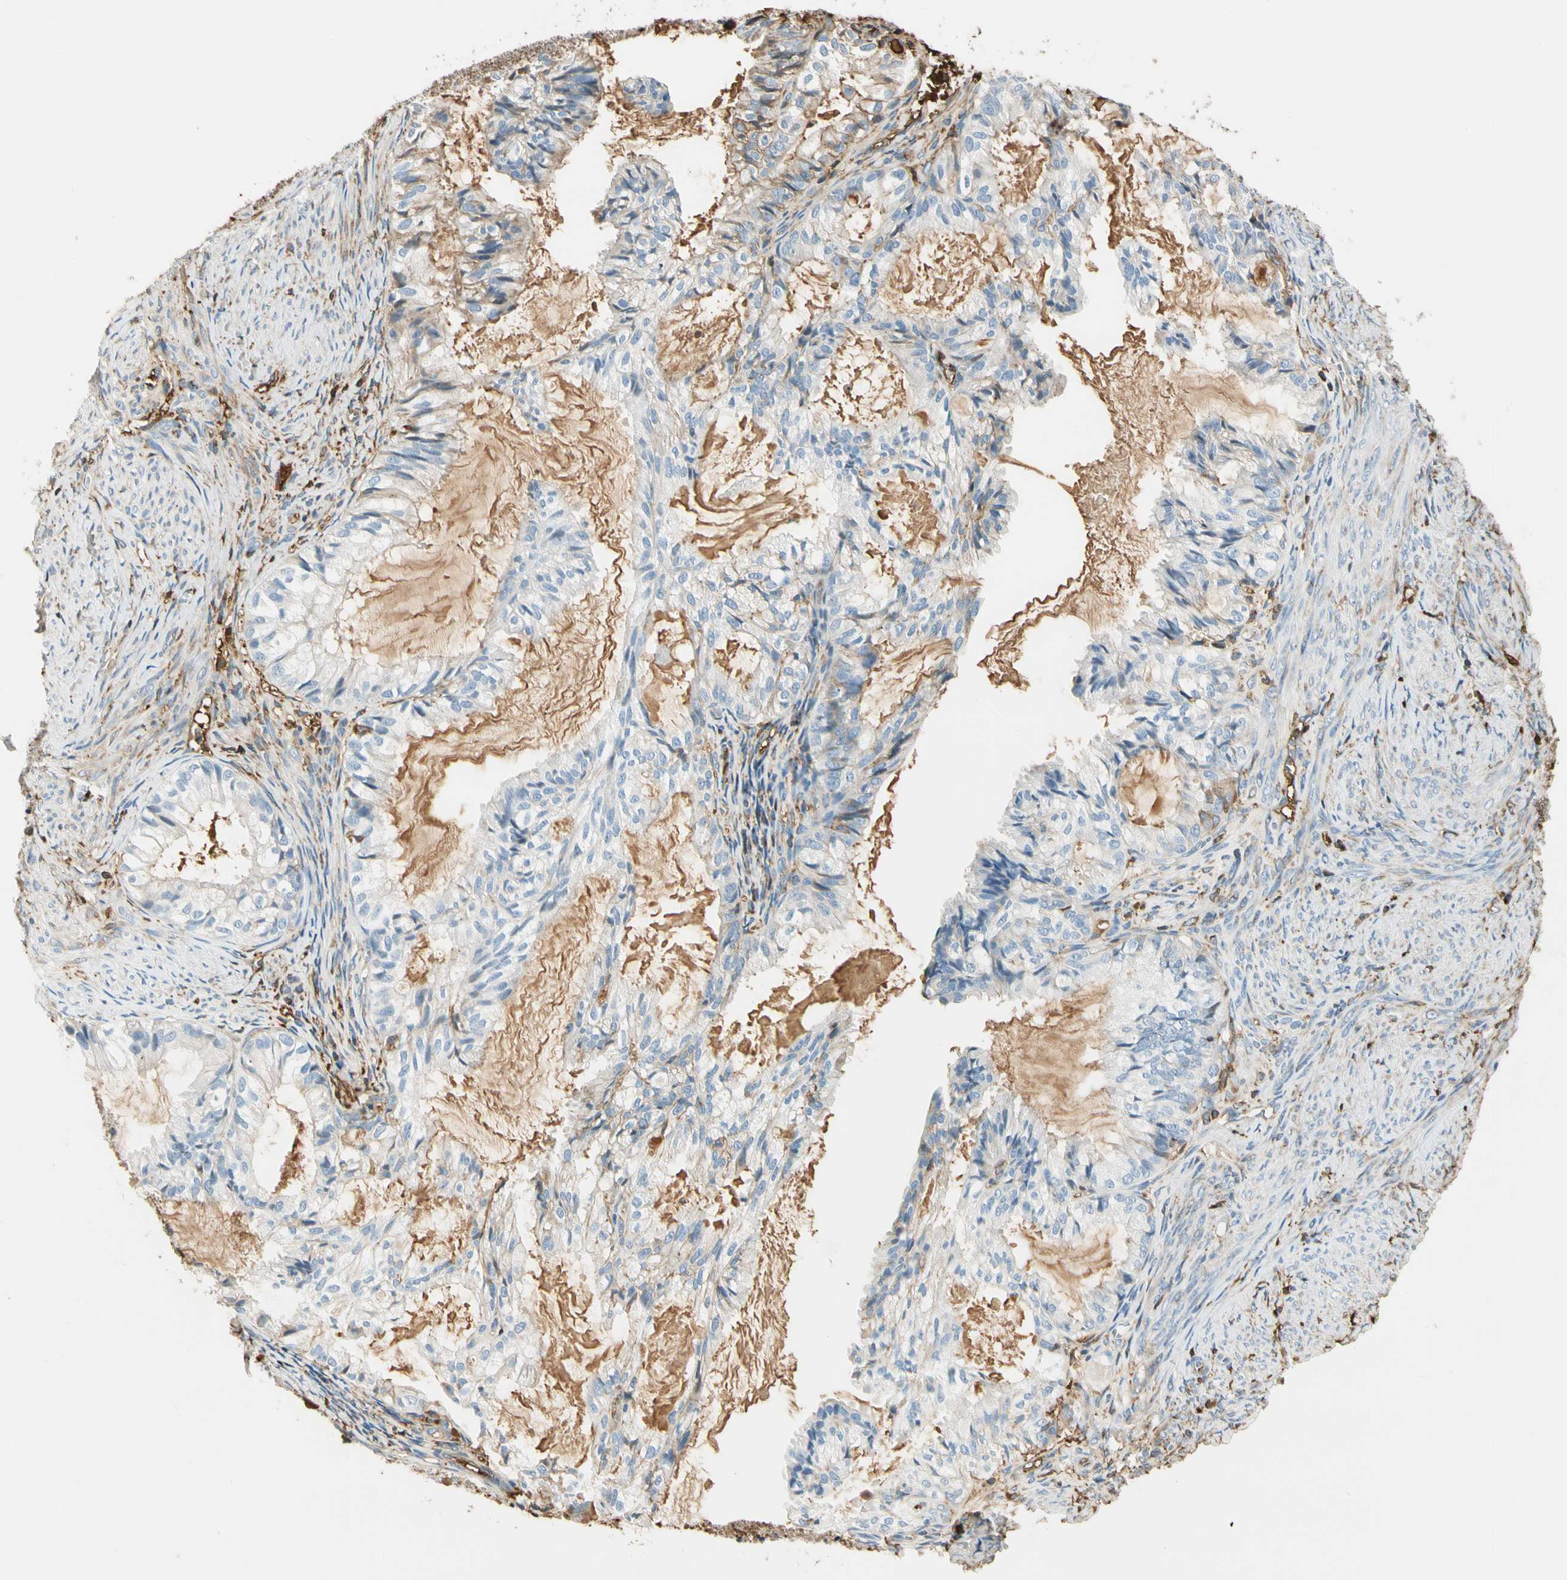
{"staining": {"intensity": "moderate", "quantity": "25%-75%", "location": "cytoplasmic/membranous"}, "tissue": "cervical cancer", "cell_type": "Tumor cells", "image_type": "cancer", "snomed": [{"axis": "morphology", "description": "Normal tissue, NOS"}, {"axis": "morphology", "description": "Adenocarcinoma, NOS"}, {"axis": "topography", "description": "Cervix"}, {"axis": "topography", "description": "Endometrium"}], "caption": "Protein staining shows moderate cytoplasmic/membranous positivity in about 25%-75% of tumor cells in cervical adenocarcinoma.", "gene": "LAMB3", "patient": {"sex": "female", "age": 86}}